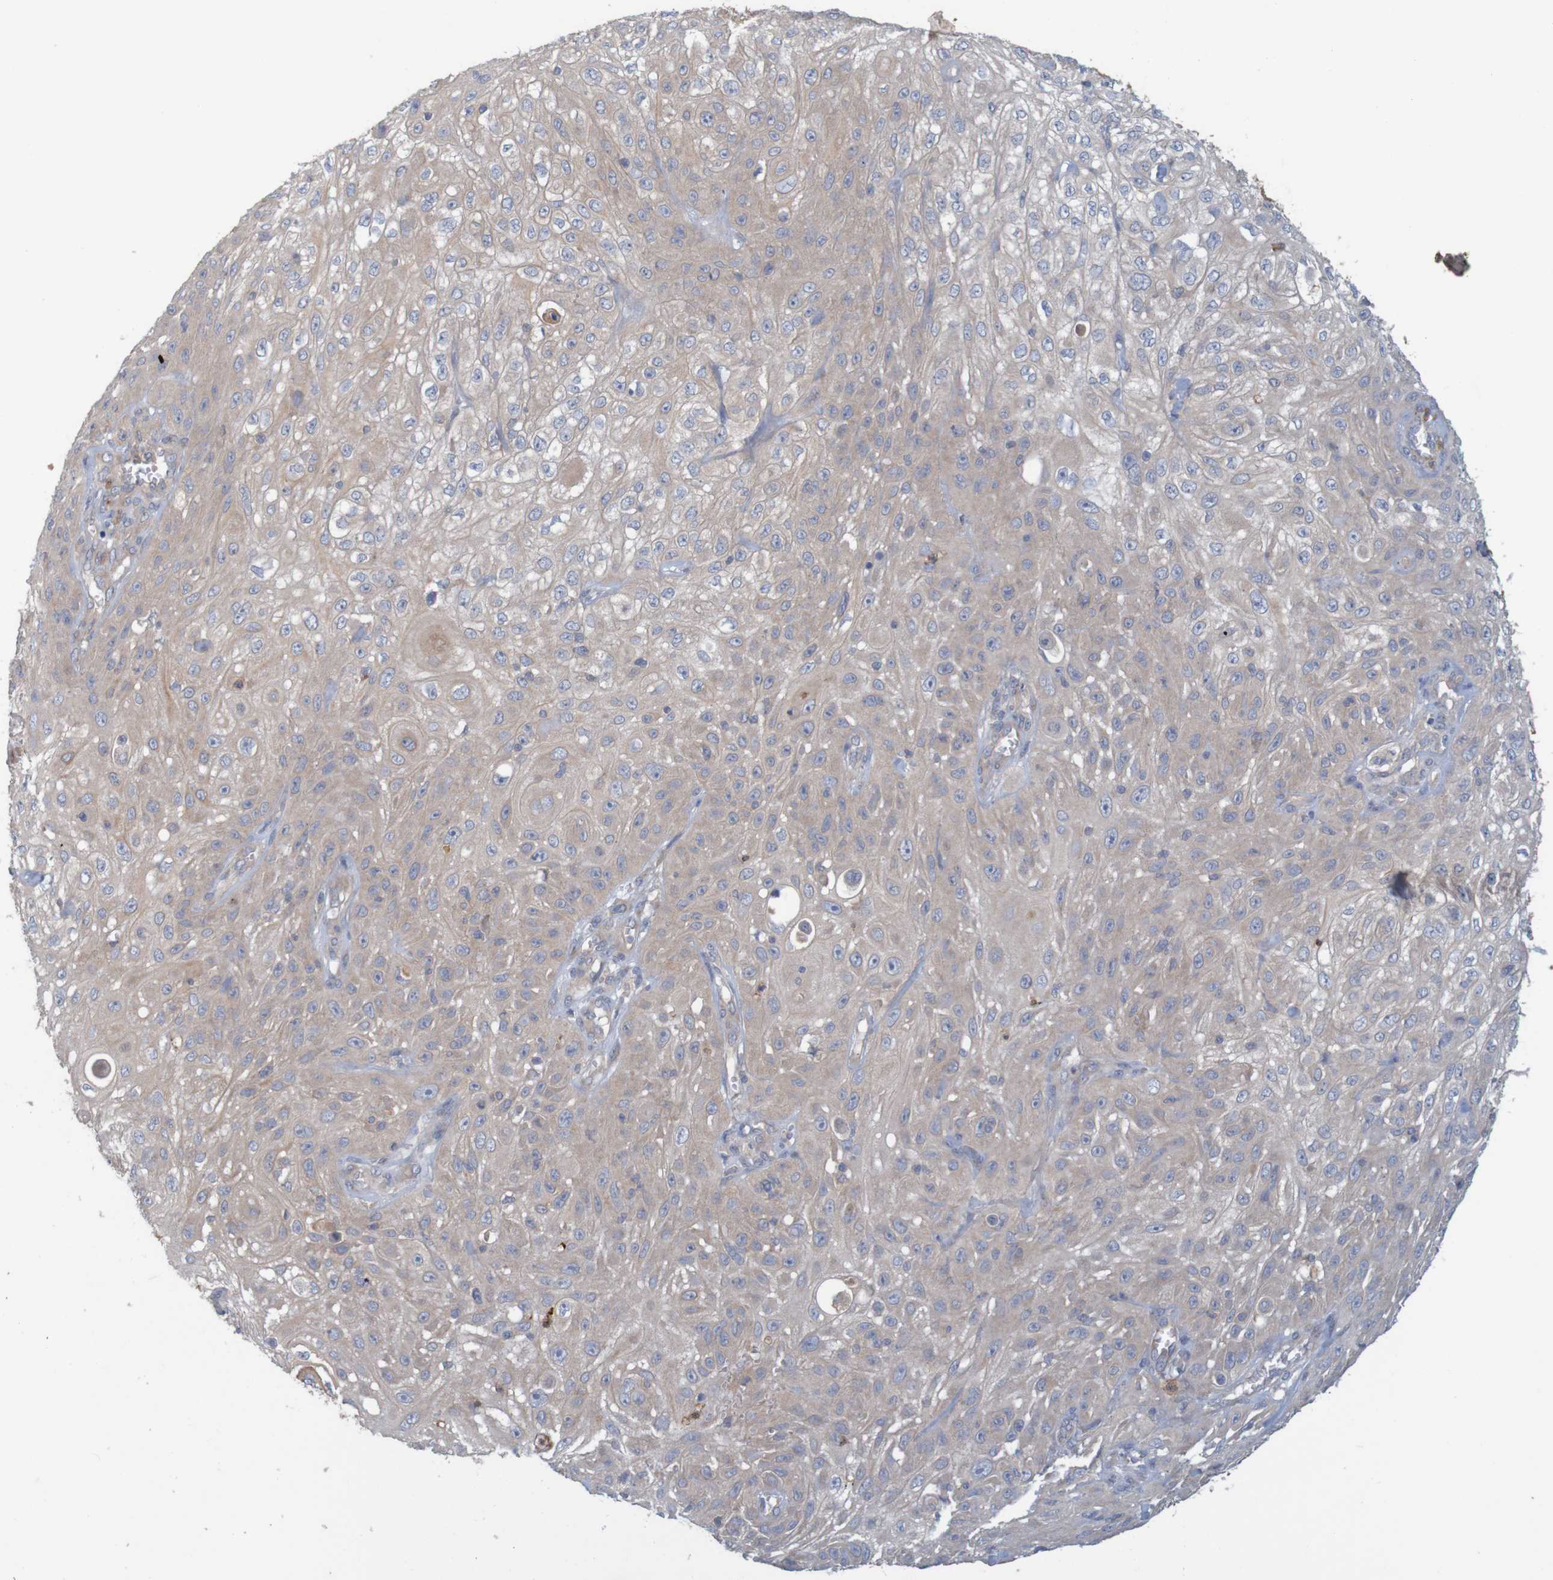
{"staining": {"intensity": "weak", "quantity": ">75%", "location": "cytoplasmic/membranous"}, "tissue": "skin cancer", "cell_type": "Tumor cells", "image_type": "cancer", "snomed": [{"axis": "morphology", "description": "Squamous cell carcinoma, NOS"}, {"axis": "topography", "description": "Skin"}], "caption": "This micrograph displays IHC staining of human squamous cell carcinoma (skin), with low weak cytoplasmic/membranous staining in approximately >75% of tumor cells.", "gene": "KRT23", "patient": {"sex": "male", "age": 75}}